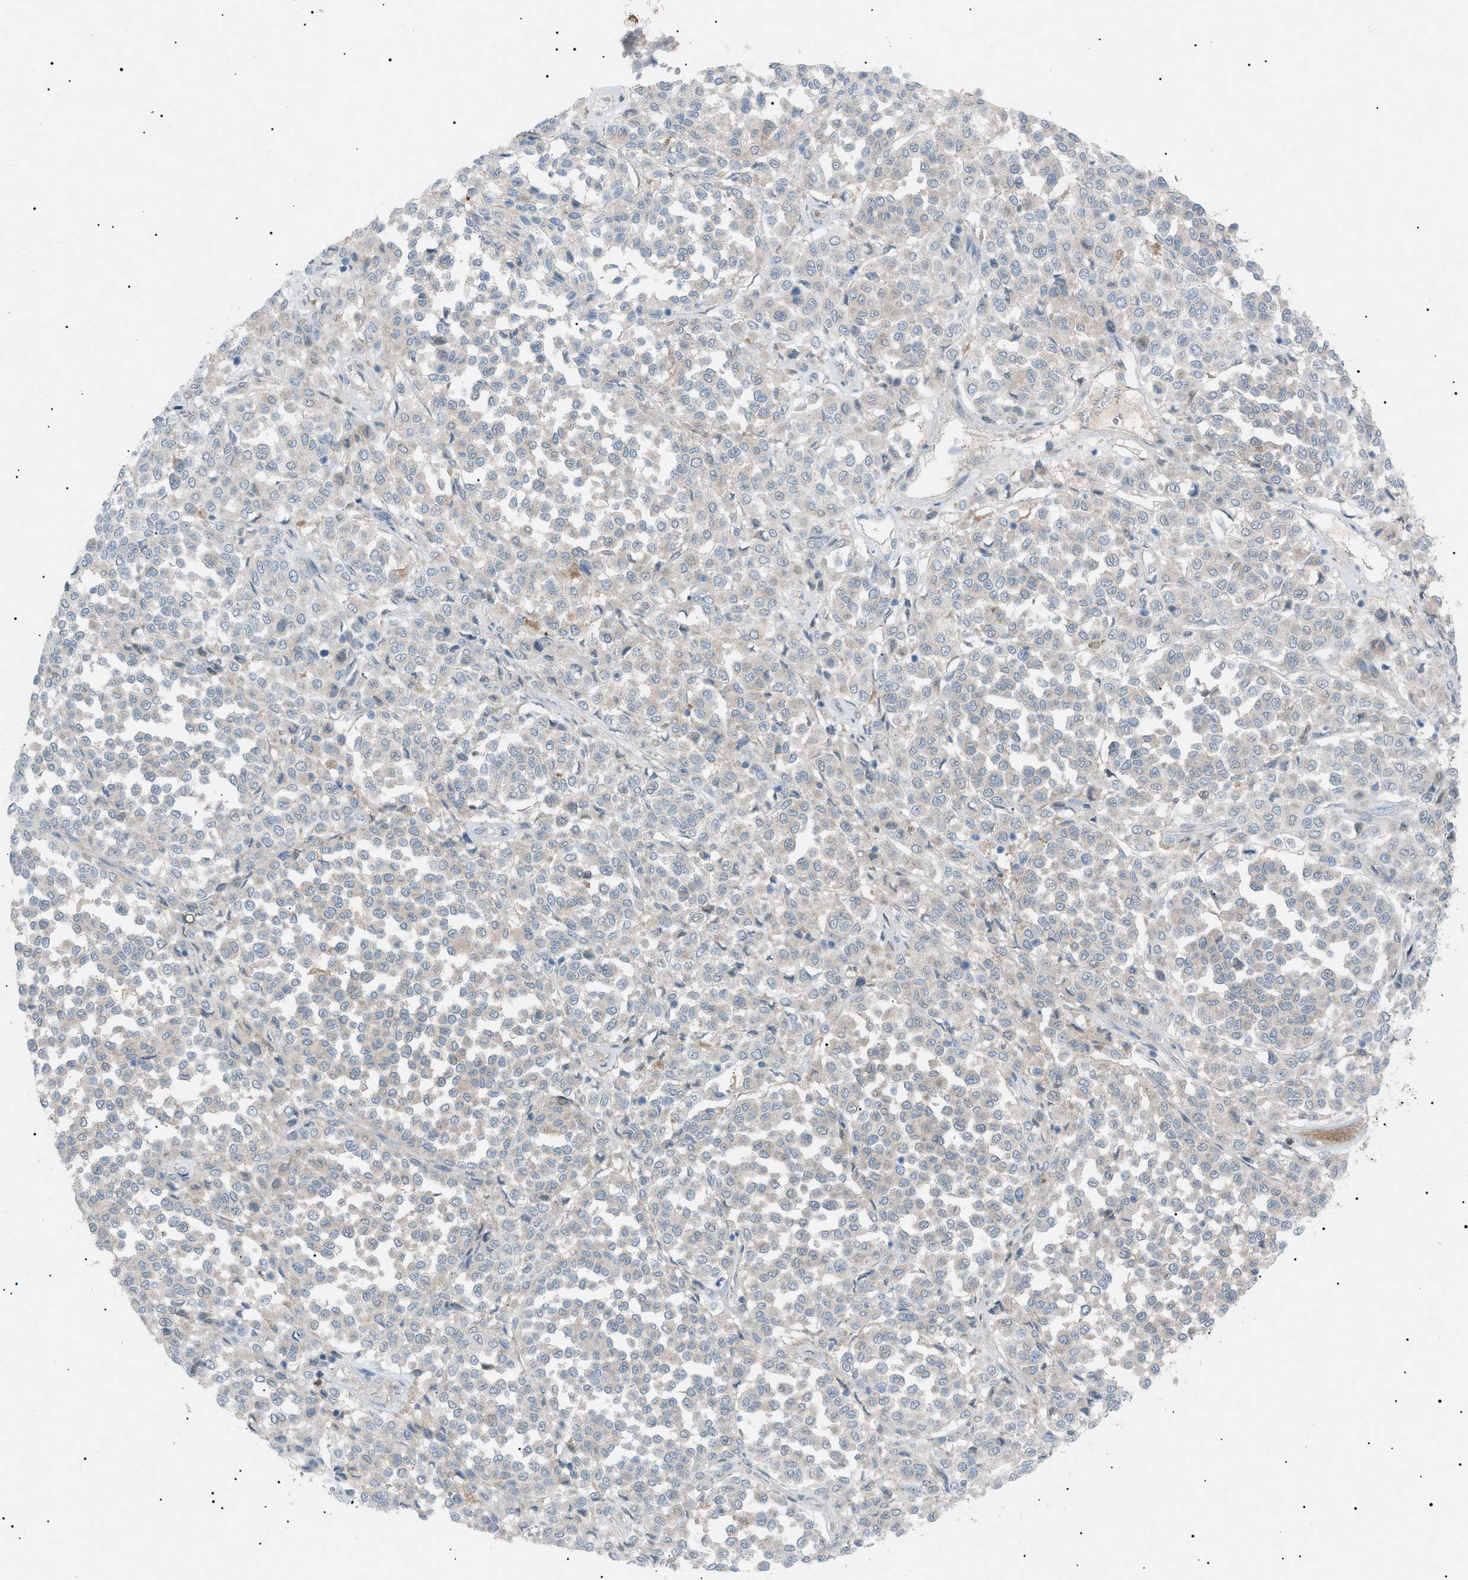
{"staining": {"intensity": "negative", "quantity": "none", "location": "none"}, "tissue": "melanoma", "cell_type": "Tumor cells", "image_type": "cancer", "snomed": [{"axis": "morphology", "description": "Malignant melanoma, Metastatic site"}, {"axis": "topography", "description": "Pancreas"}], "caption": "IHC of human melanoma shows no expression in tumor cells.", "gene": "BTK", "patient": {"sex": "female", "age": 30}}